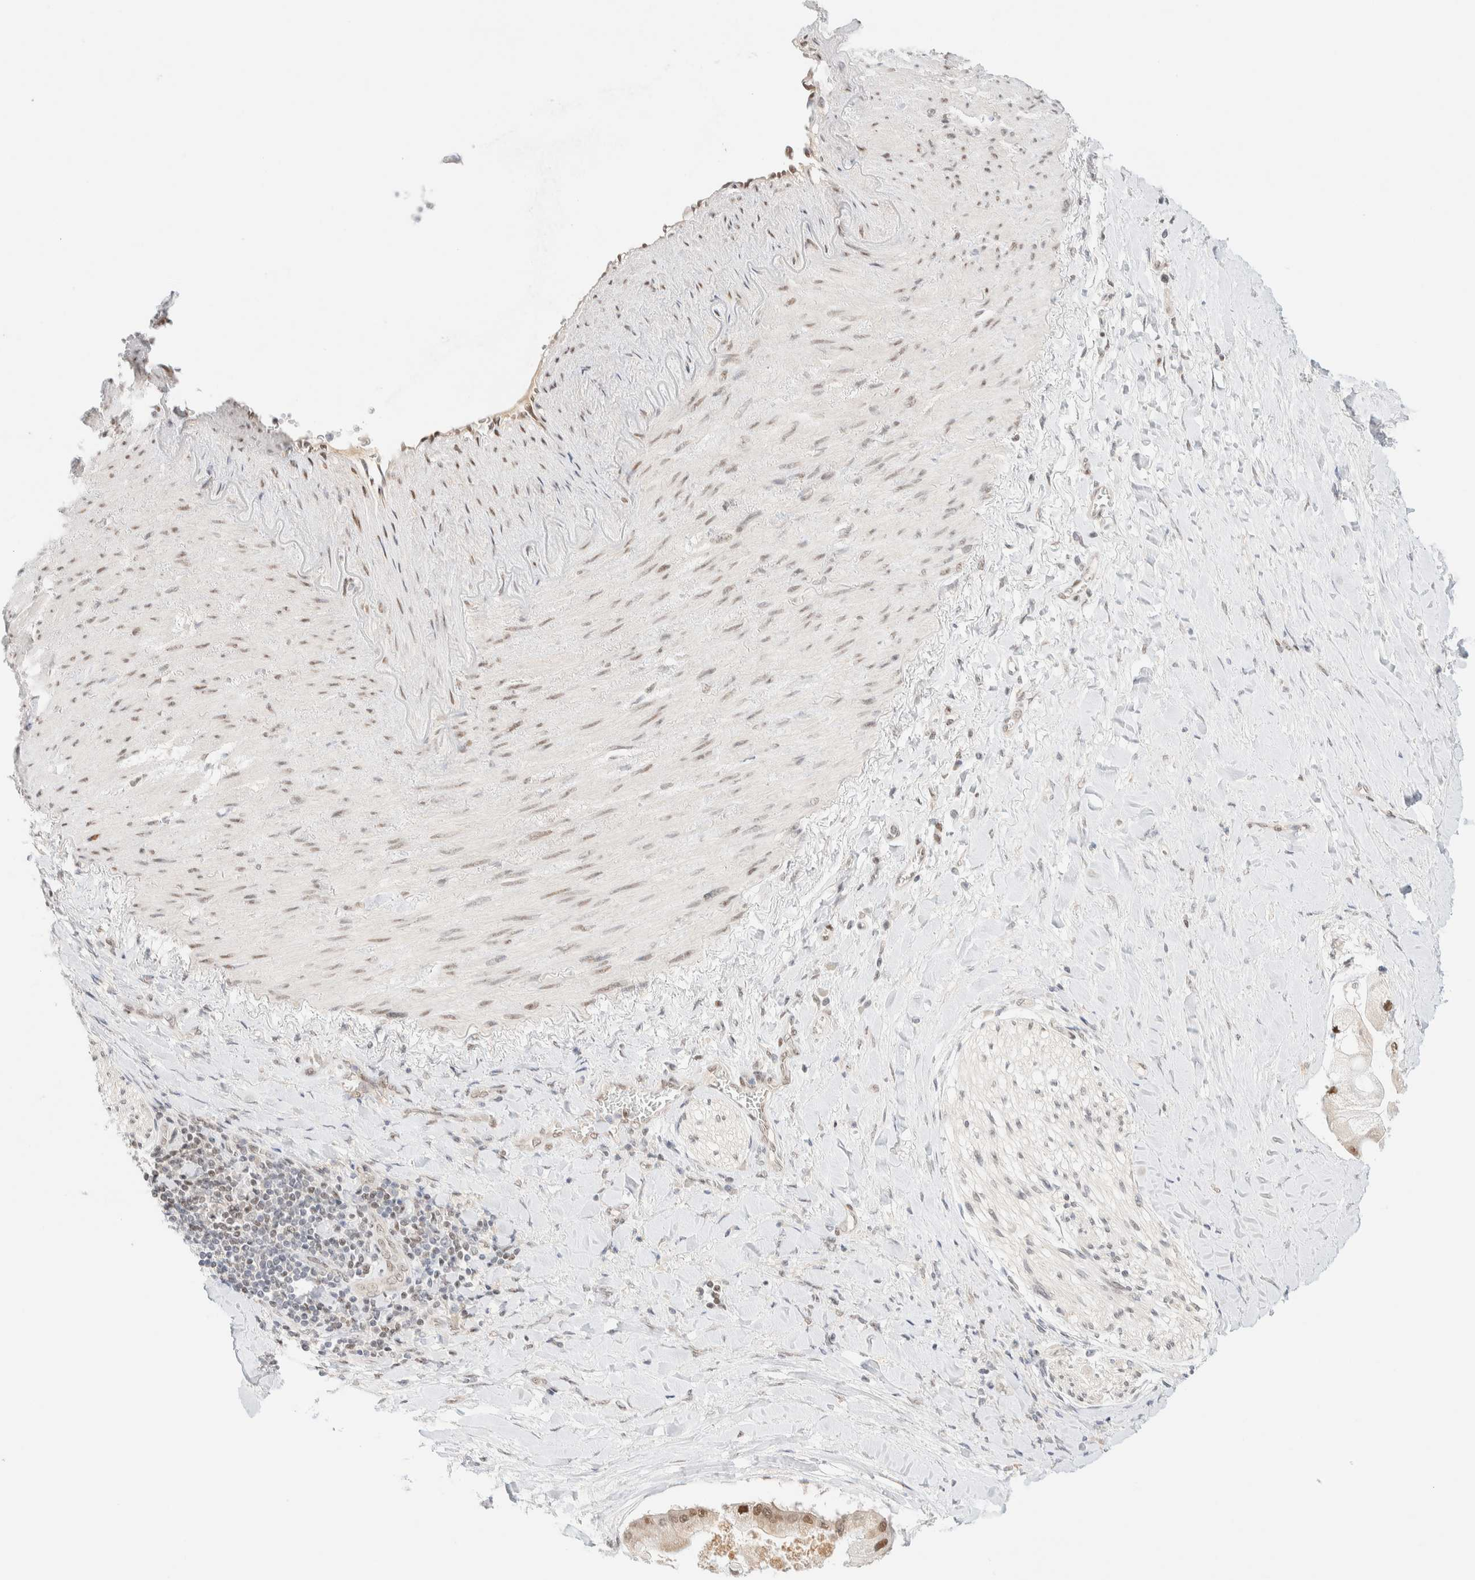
{"staining": {"intensity": "strong", "quantity": ">75%", "location": "nuclear"}, "tissue": "liver cancer", "cell_type": "Tumor cells", "image_type": "cancer", "snomed": [{"axis": "morphology", "description": "Cholangiocarcinoma"}, {"axis": "topography", "description": "Liver"}], "caption": "IHC image of human cholangiocarcinoma (liver) stained for a protein (brown), which displays high levels of strong nuclear positivity in about >75% of tumor cells.", "gene": "PYGO2", "patient": {"sex": "male", "age": 50}}